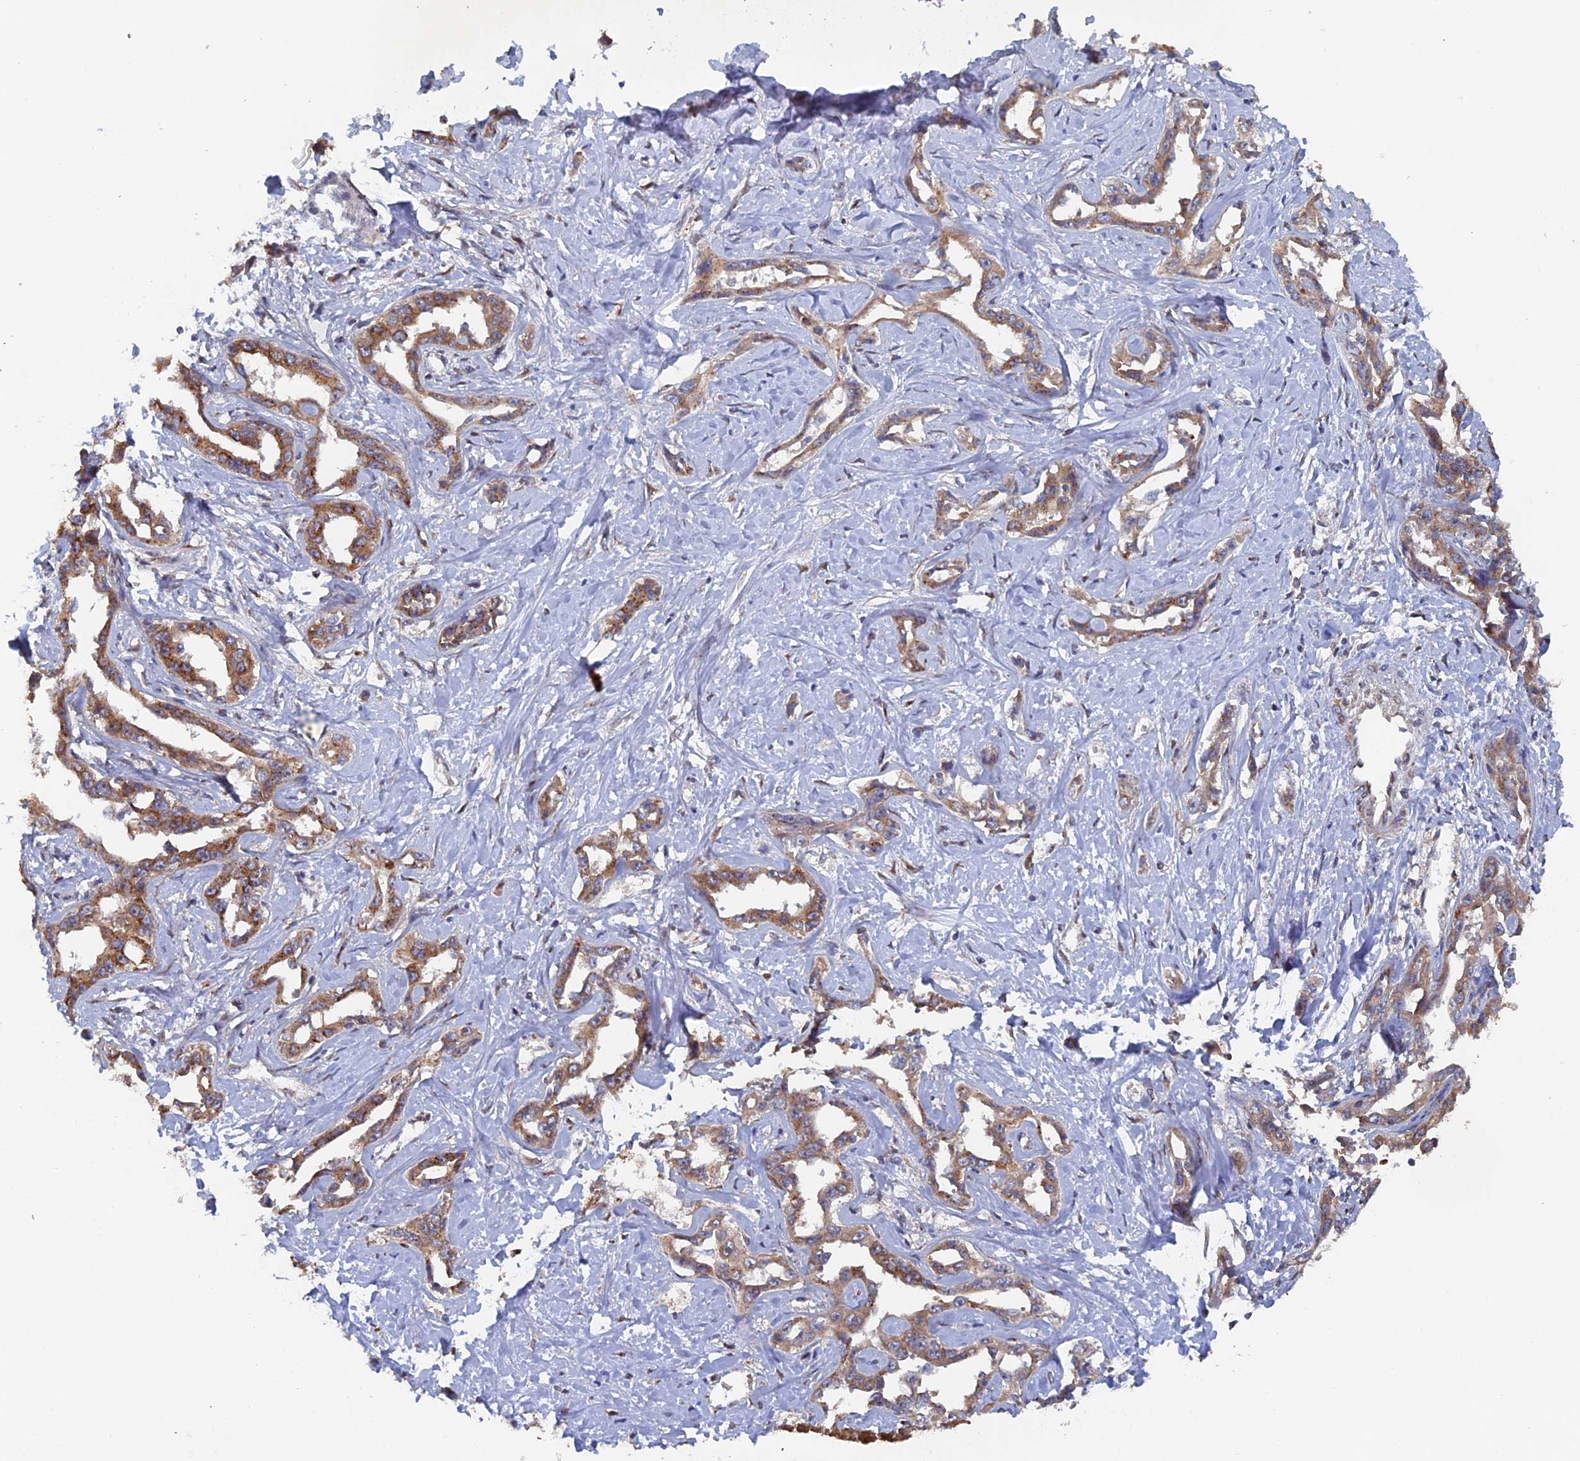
{"staining": {"intensity": "moderate", "quantity": ">75%", "location": "cytoplasmic/membranous"}, "tissue": "liver cancer", "cell_type": "Tumor cells", "image_type": "cancer", "snomed": [{"axis": "morphology", "description": "Cholangiocarcinoma"}, {"axis": "topography", "description": "Liver"}], "caption": "Immunohistochemical staining of cholangiocarcinoma (liver) displays moderate cytoplasmic/membranous protein positivity in approximately >75% of tumor cells.", "gene": "VPS37C", "patient": {"sex": "male", "age": 59}}